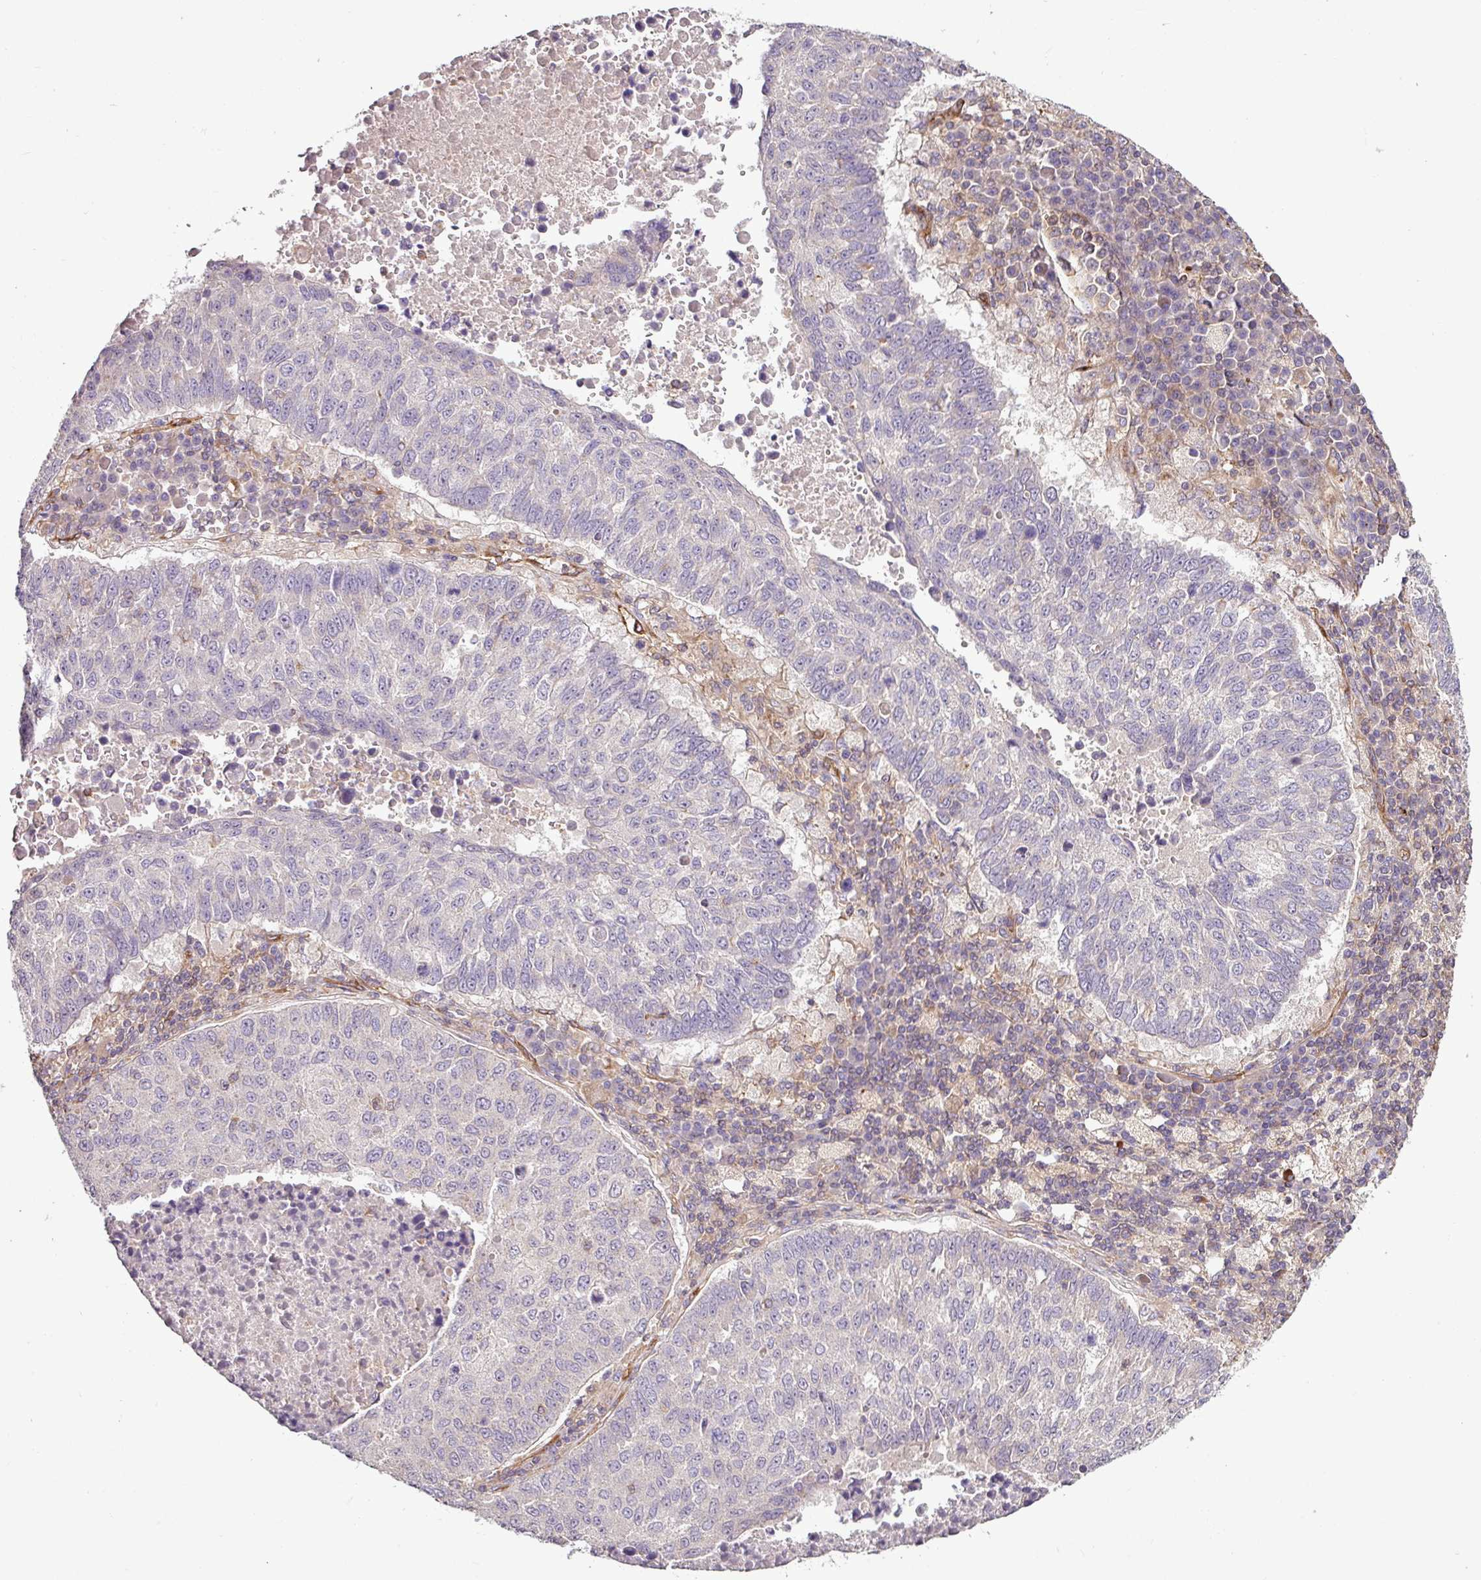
{"staining": {"intensity": "negative", "quantity": "none", "location": "none"}, "tissue": "lung cancer", "cell_type": "Tumor cells", "image_type": "cancer", "snomed": [{"axis": "morphology", "description": "Squamous cell carcinoma, NOS"}, {"axis": "topography", "description": "Lung"}], "caption": "This is a image of immunohistochemistry staining of squamous cell carcinoma (lung), which shows no expression in tumor cells.", "gene": "ZNF106", "patient": {"sex": "male", "age": 73}}